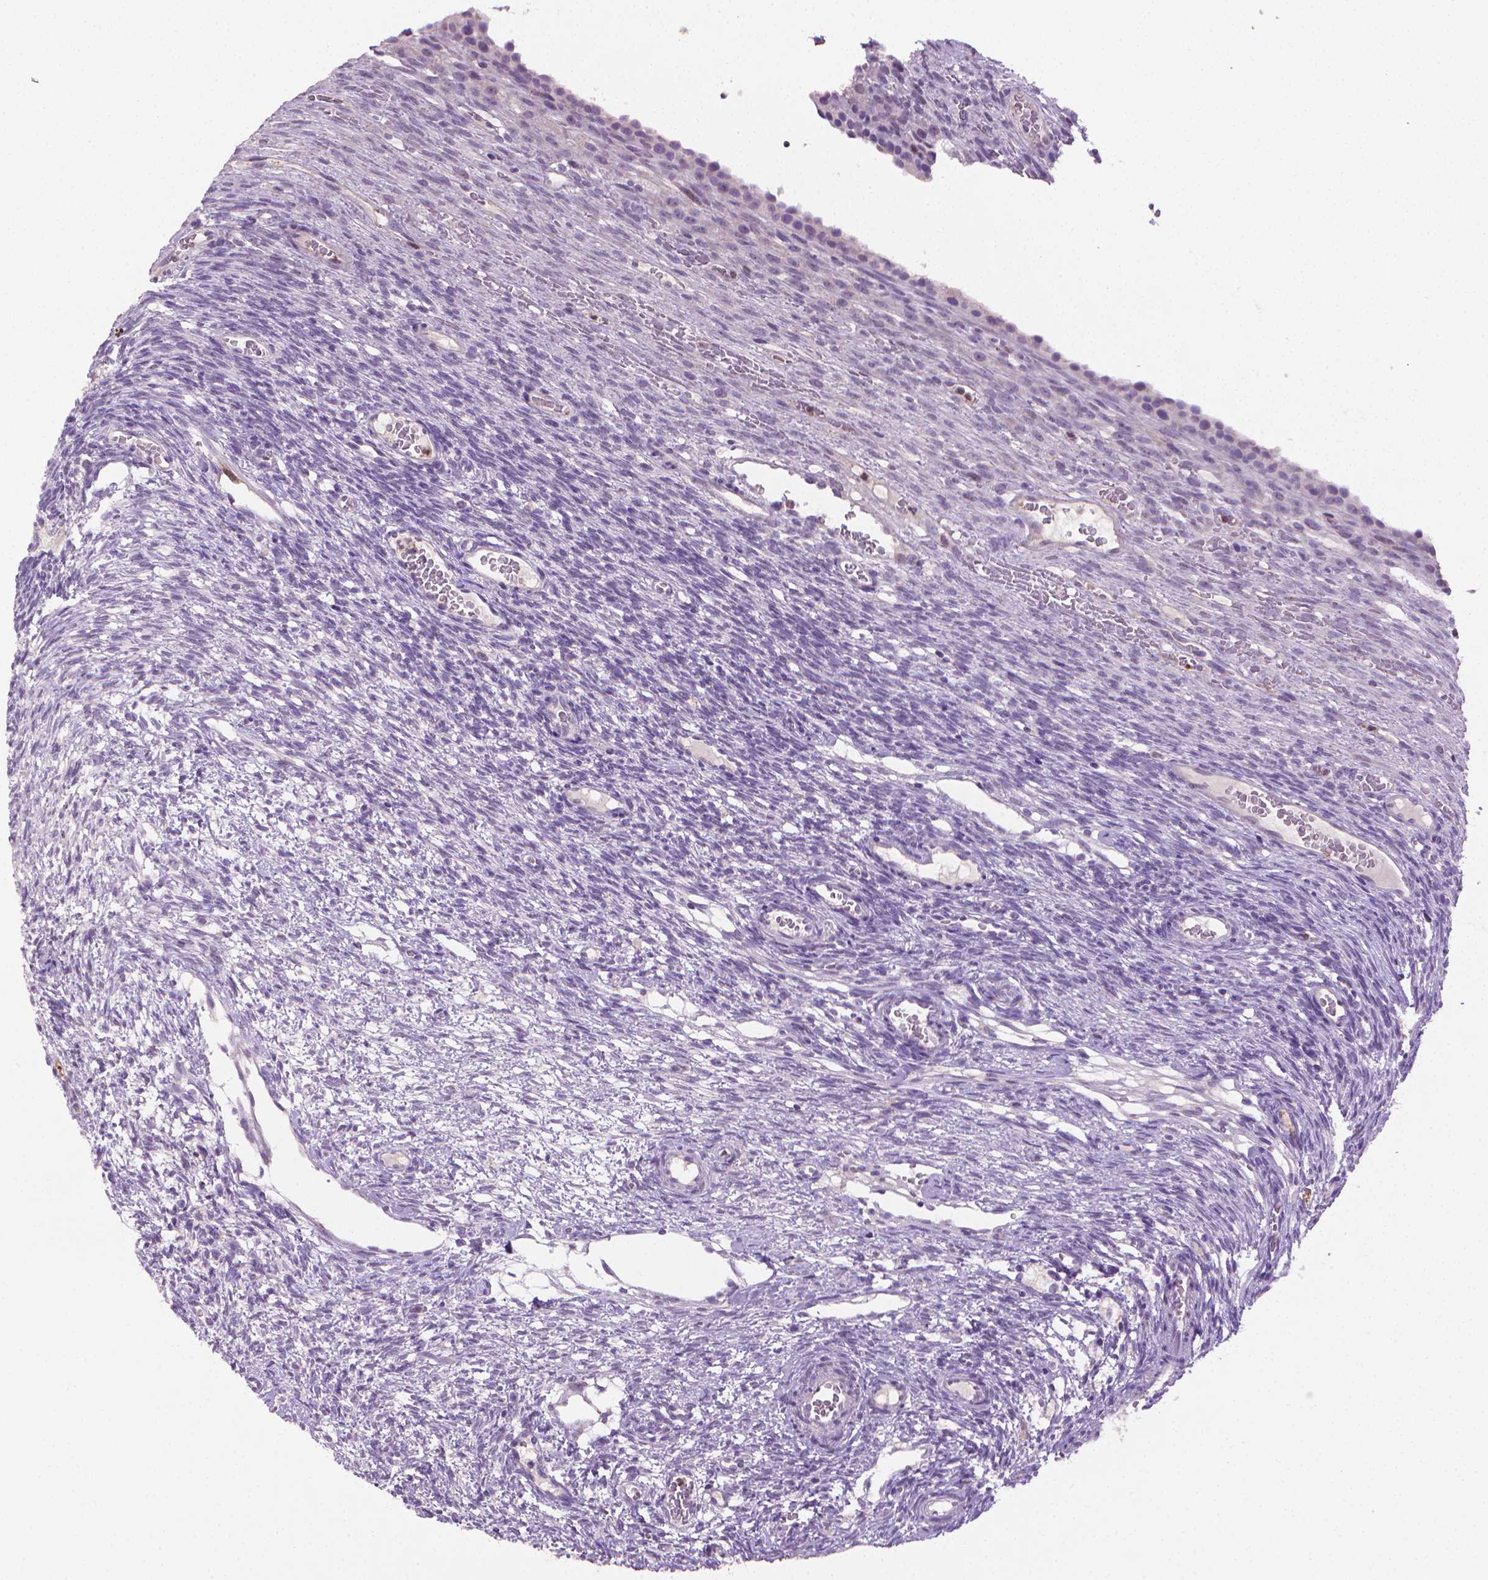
{"staining": {"intensity": "negative", "quantity": "none", "location": "none"}, "tissue": "ovary", "cell_type": "Ovarian stroma cells", "image_type": "normal", "snomed": [{"axis": "morphology", "description": "Normal tissue, NOS"}, {"axis": "topography", "description": "Ovary"}], "caption": "The photomicrograph exhibits no significant expression in ovarian stroma cells of ovary. (DAB immunohistochemistry, high magnification).", "gene": "CDKN2D", "patient": {"sex": "female", "age": 34}}